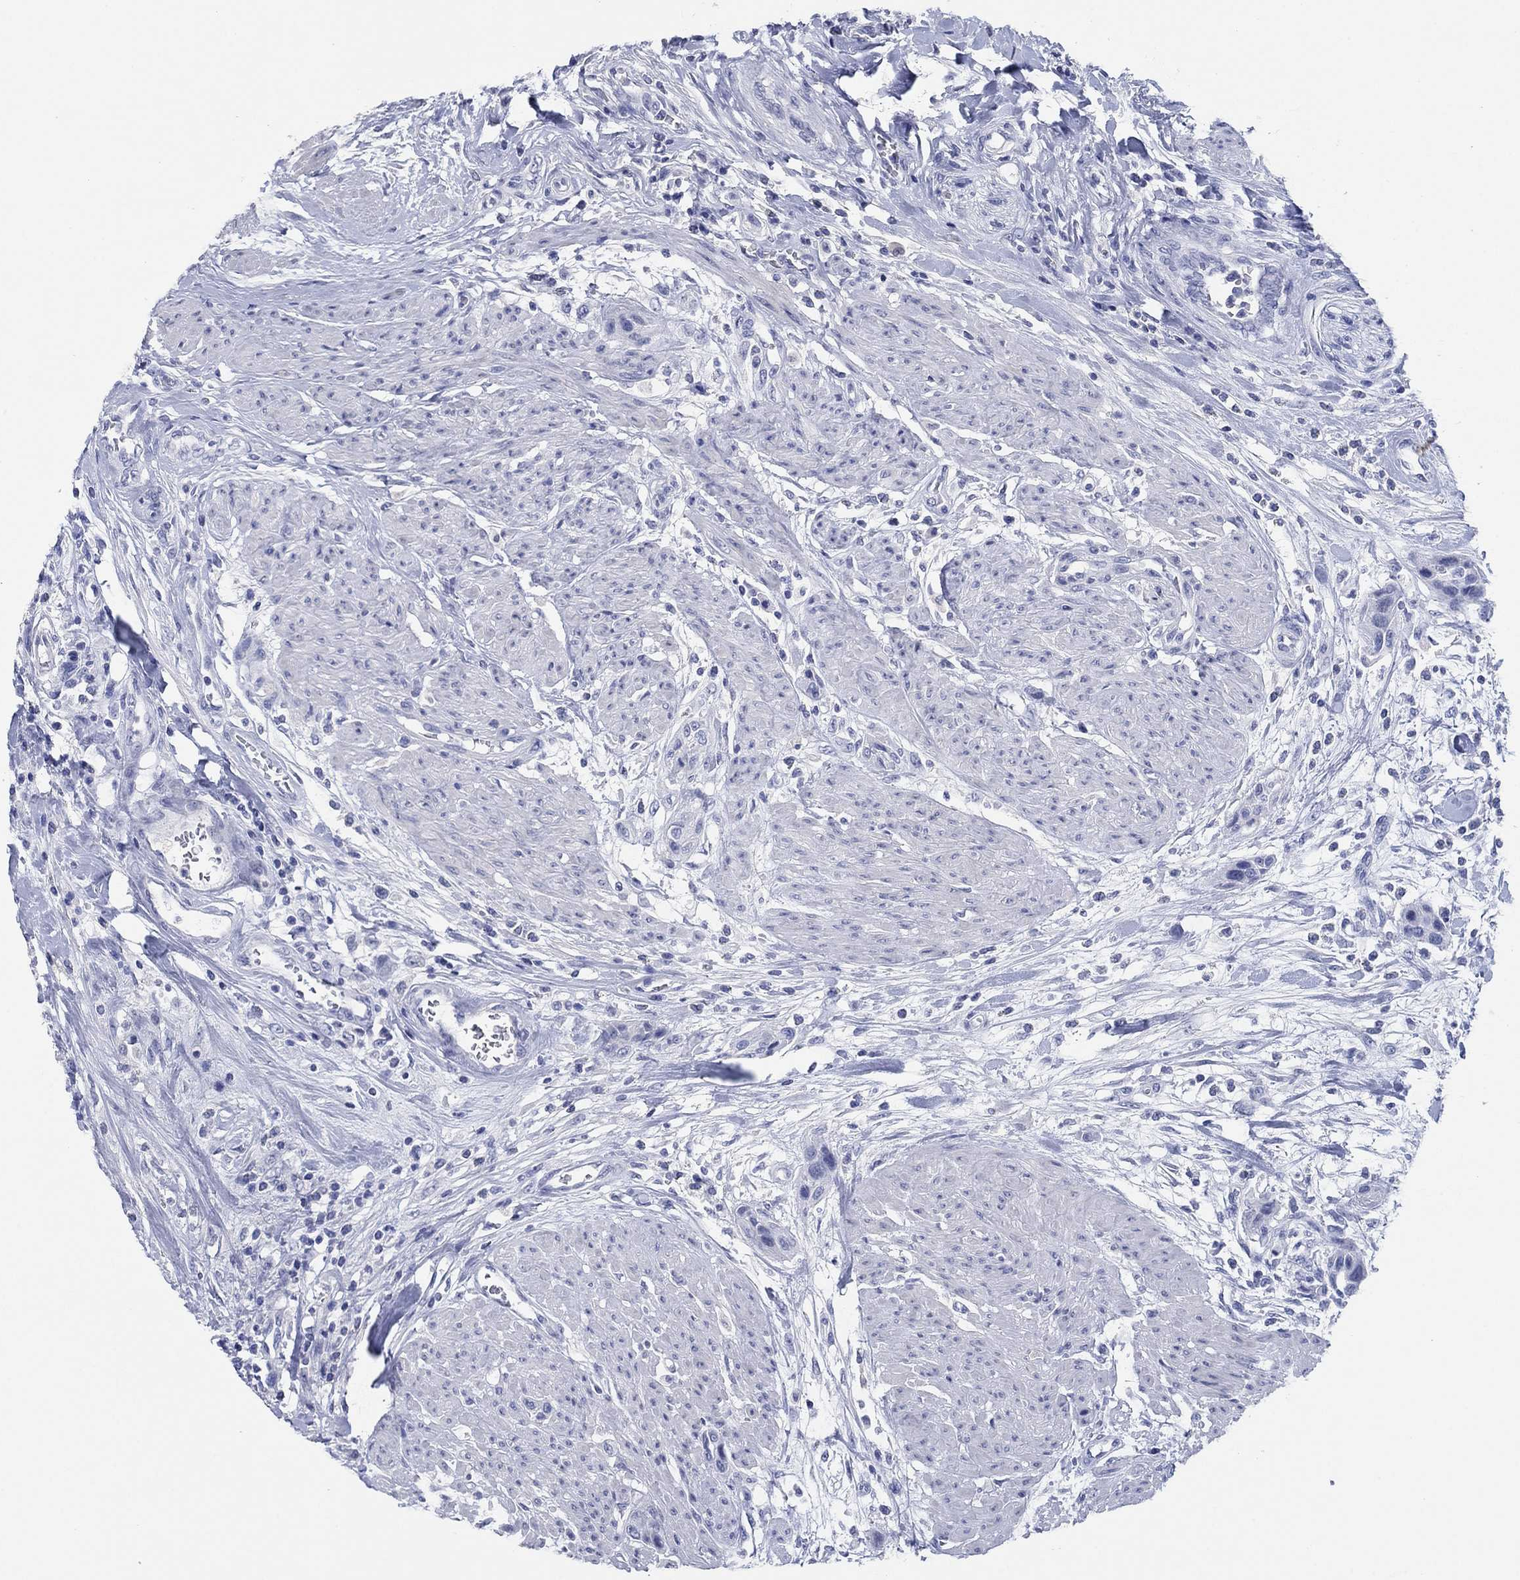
{"staining": {"intensity": "negative", "quantity": "none", "location": "none"}, "tissue": "urothelial cancer", "cell_type": "Tumor cells", "image_type": "cancer", "snomed": [{"axis": "morphology", "description": "Urothelial carcinoma, High grade"}, {"axis": "topography", "description": "Urinary bladder"}], "caption": "This is an IHC image of urothelial cancer. There is no staining in tumor cells.", "gene": "POU5F1", "patient": {"sex": "male", "age": 35}}